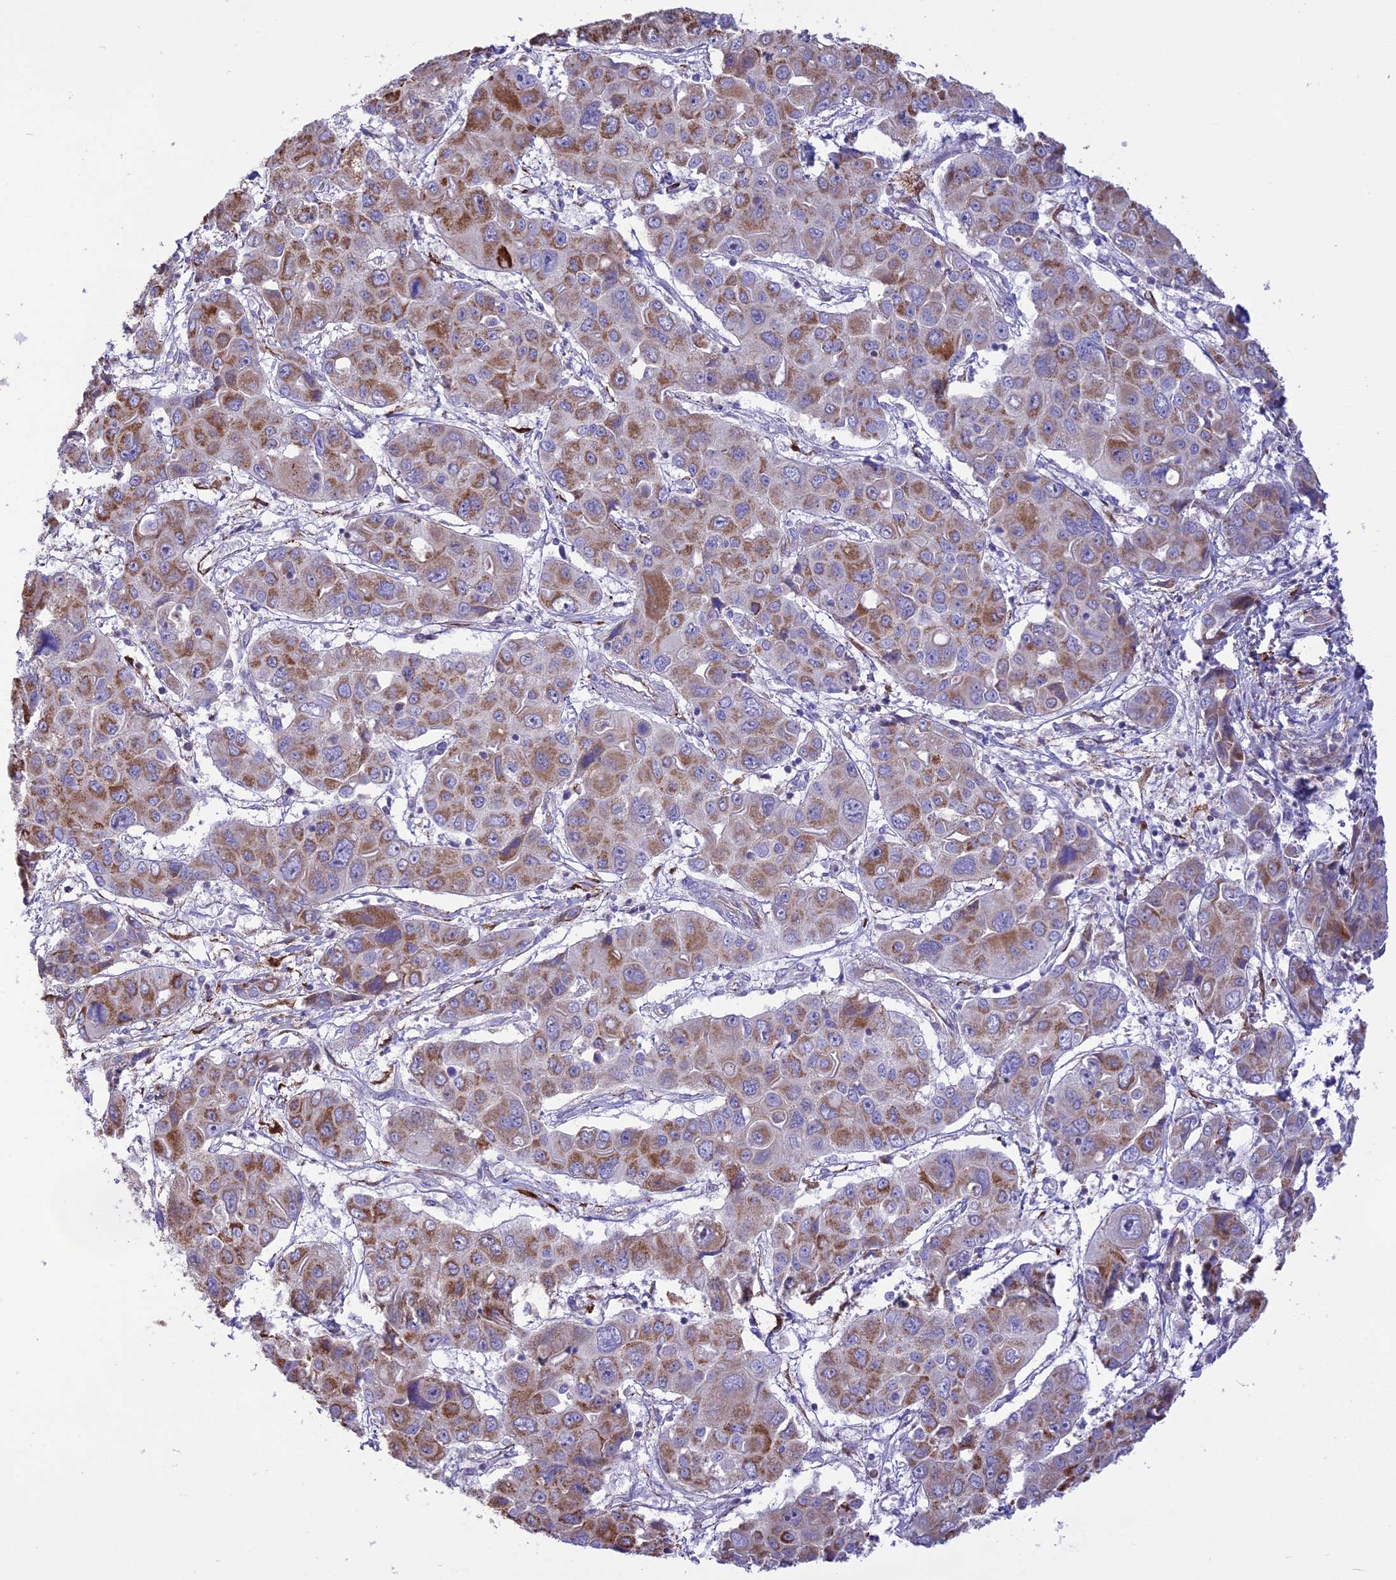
{"staining": {"intensity": "moderate", "quantity": "25%-75%", "location": "cytoplasmic/membranous"}, "tissue": "liver cancer", "cell_type": "Tumor cells", "image_type": "cancer", "snomed": [{"axis": "morphology", "description": "Cholangiocarcinoma"}, {"axis": "topography", "description": "Liver"}], "caption": "Liver cancer (cholangiocarcinoma) stained for a protein demonstrates moderate cytoplasmic/membranous positivity in tumor cells.", "gene": "DOC2B", "patient": {"sex": "male", "age": 67}}